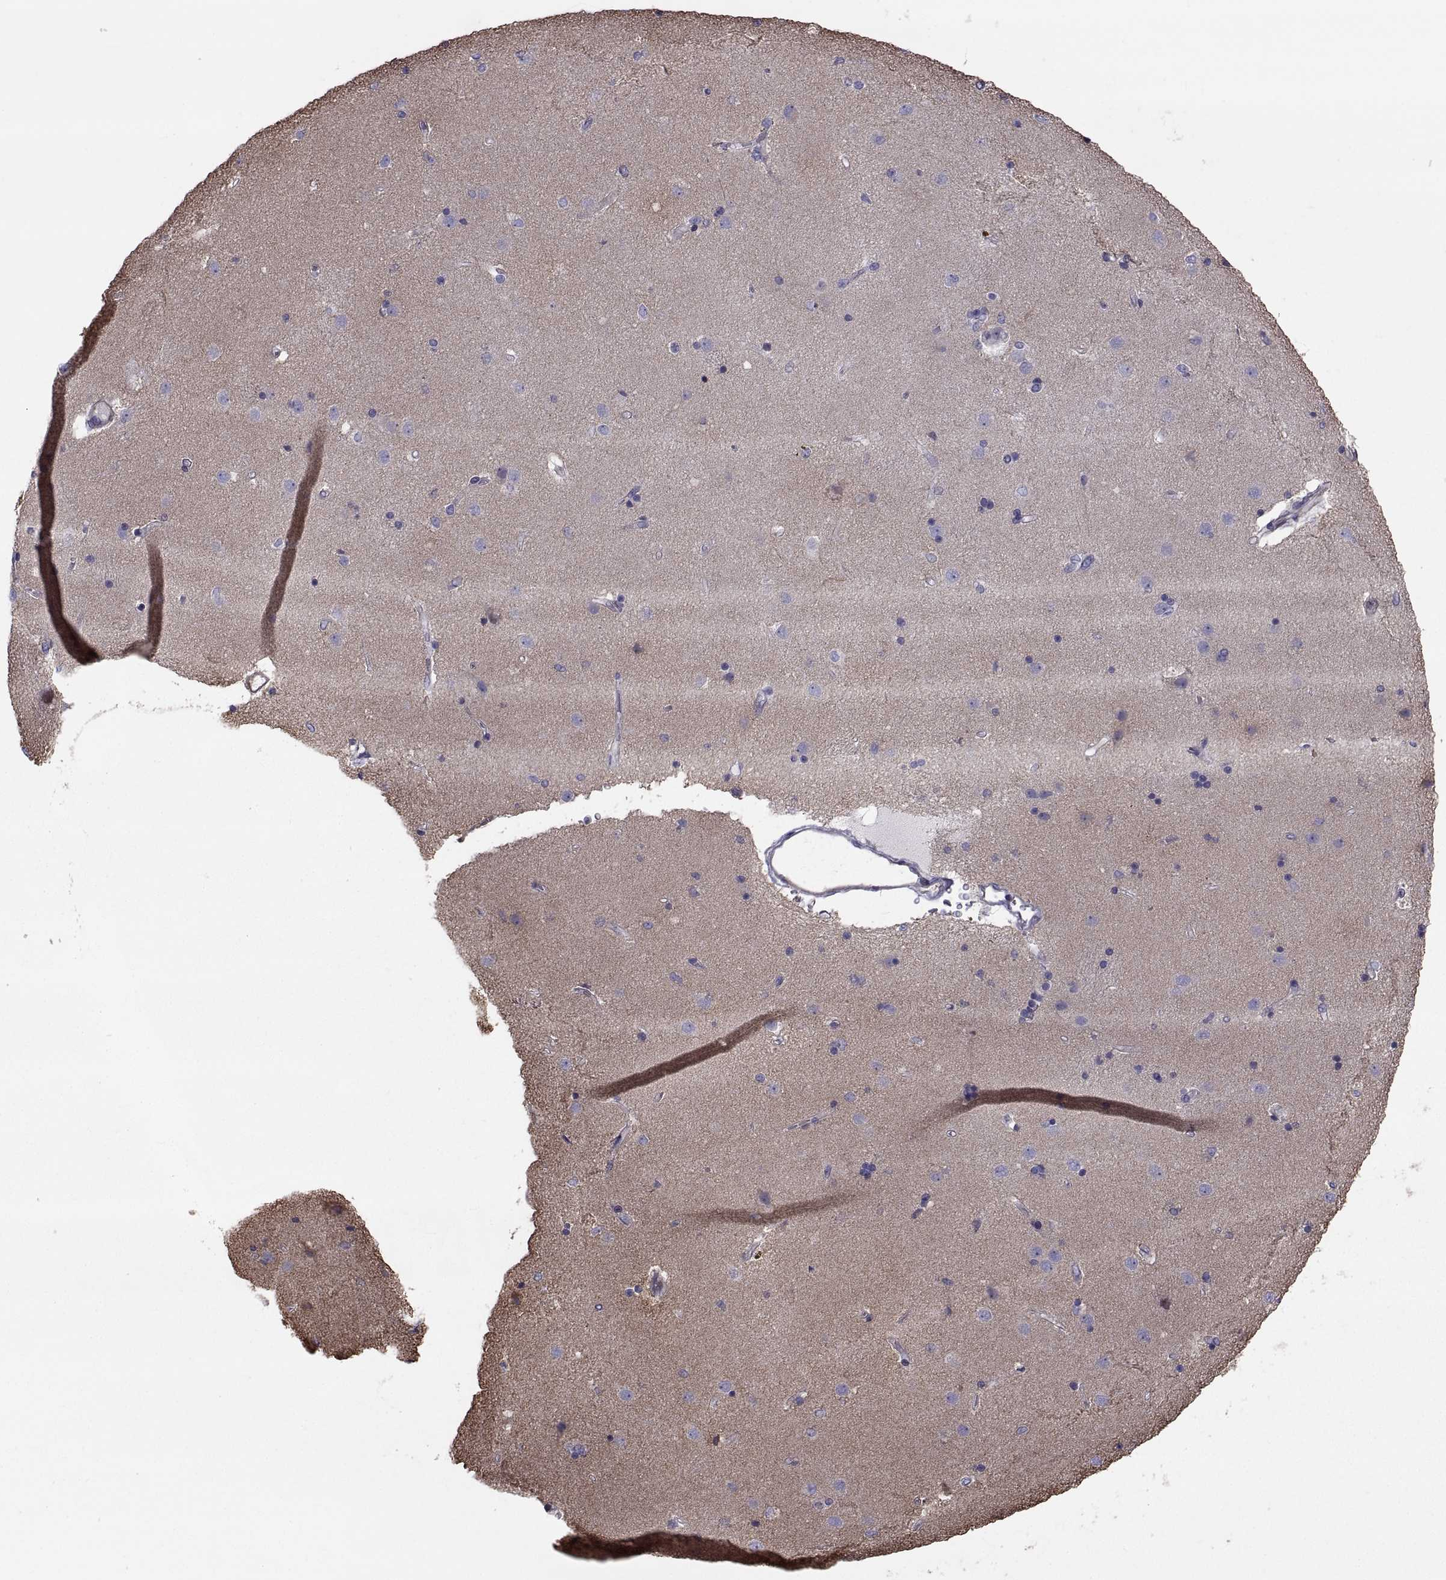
{"staining": {"intensity": "negative", "quantity": "none", "location": "none"}, "tissue": "caudate", "cell_type": "Glial cells", "image_type": "normal", "snomed": [{"axis": "morphology", "description": "Normal tissue, NOS"}, {"axis": "topography", "description": "Lateral ventricle wall"}], "caption": "Immunohistochemistry image of benign human caudate stained for a protein (brown), which exhibits no staining in glial cells. (DAB IHC with hematoxylin counter stain).", "gene": "ANO1", "patient": {"sex": "female", "age": 71}}